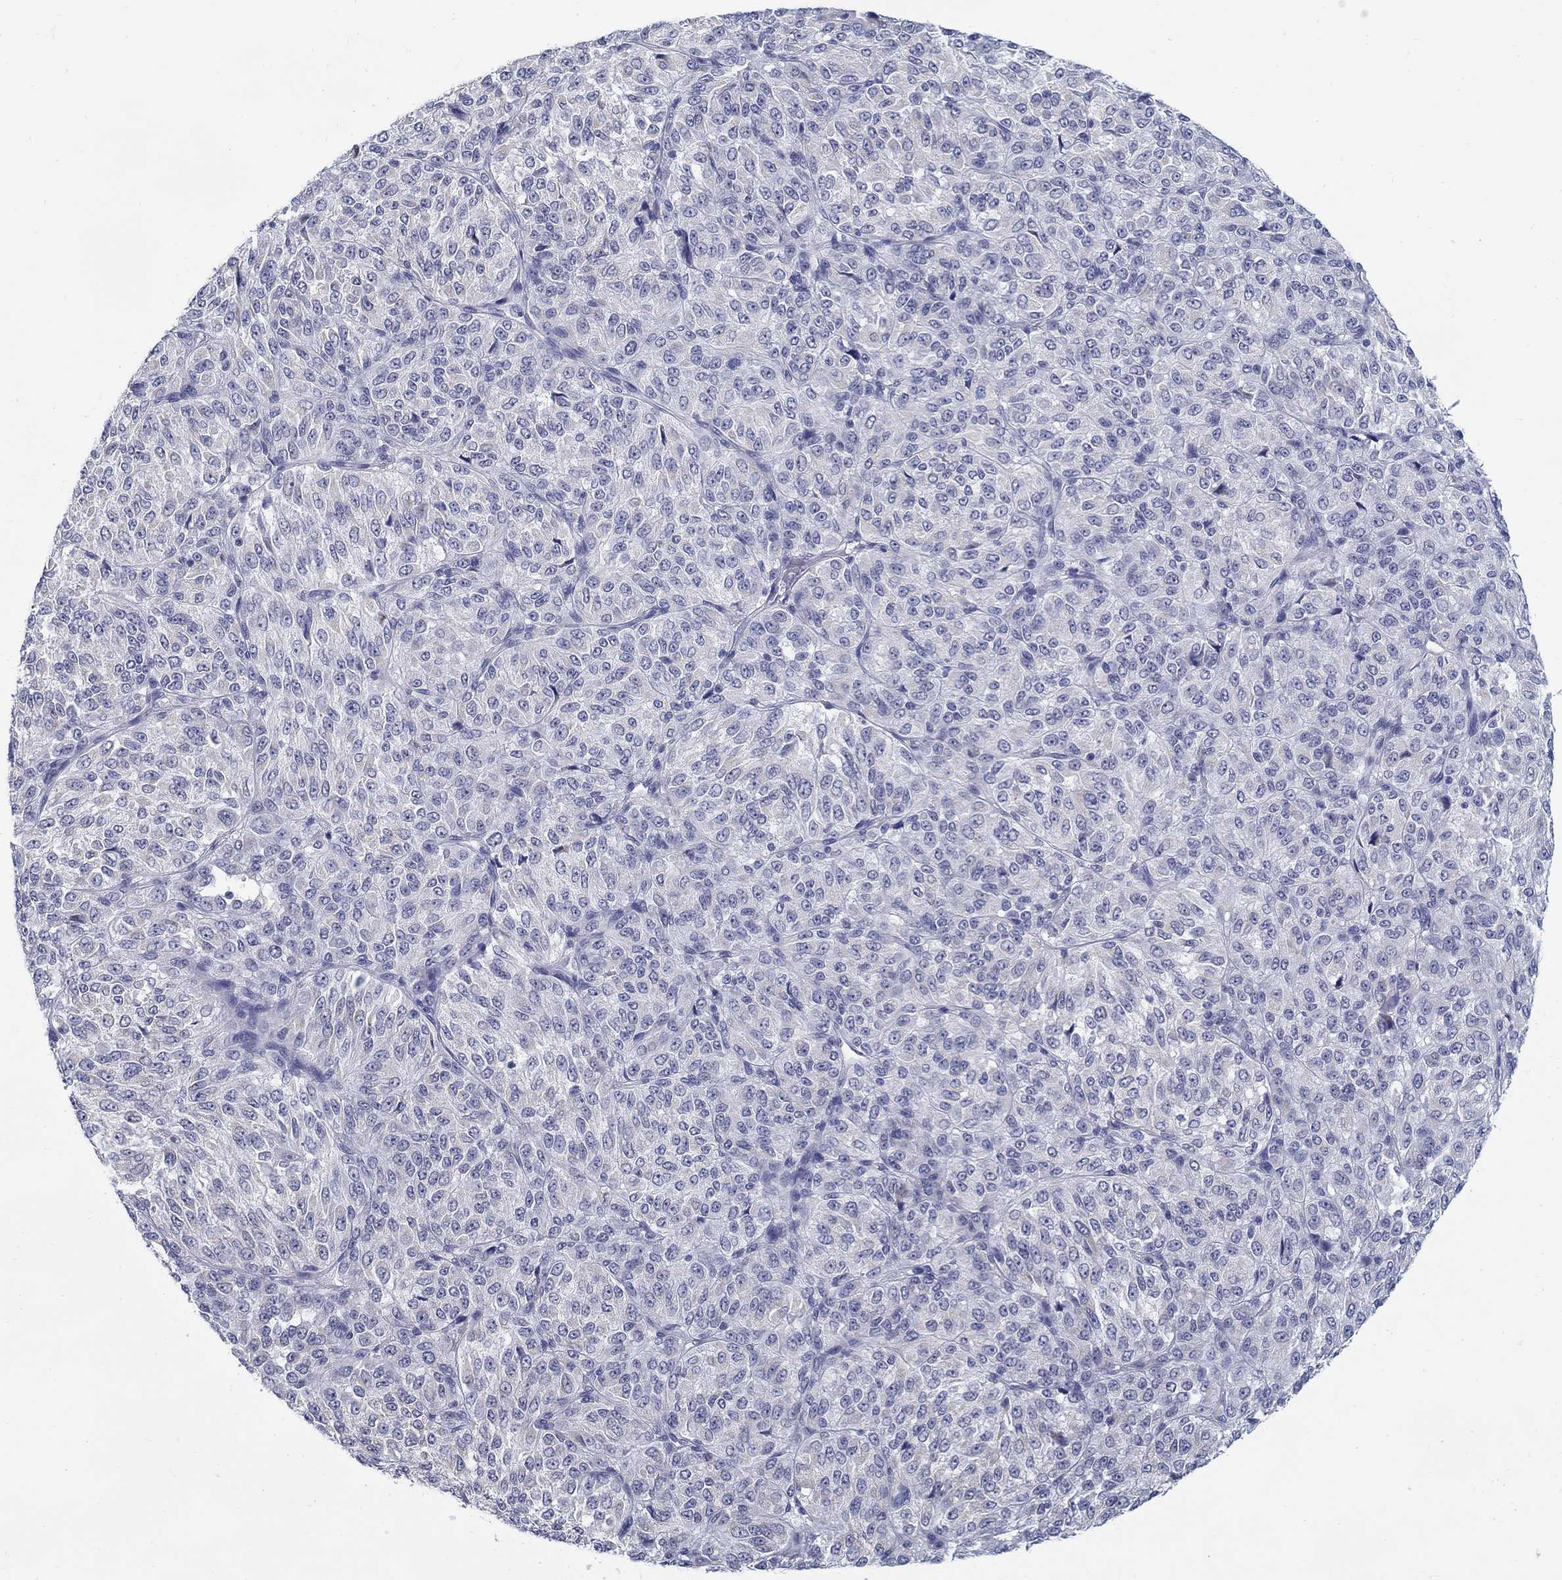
{"staining": {"intensity": "negative", "quantity": "none", "location": "none"}, "tissue": "melanoma", "cell_type": "Tumor cells", "image_type": "cancer", "snomed": [{"axis": "morphology", "description": "Malignant melanoma, Metastatic site"}, {"axis": "topography", "description": "Brain"}], "caption": "IHC photomicrograph of neoplastic tissue: melanoma stained with DAB (3,3'-diaminobenzidine) shows no significant protein expression in tumor cells.", "gene": "ABCA4", "patient": {"sex": "female", "age": 56}}